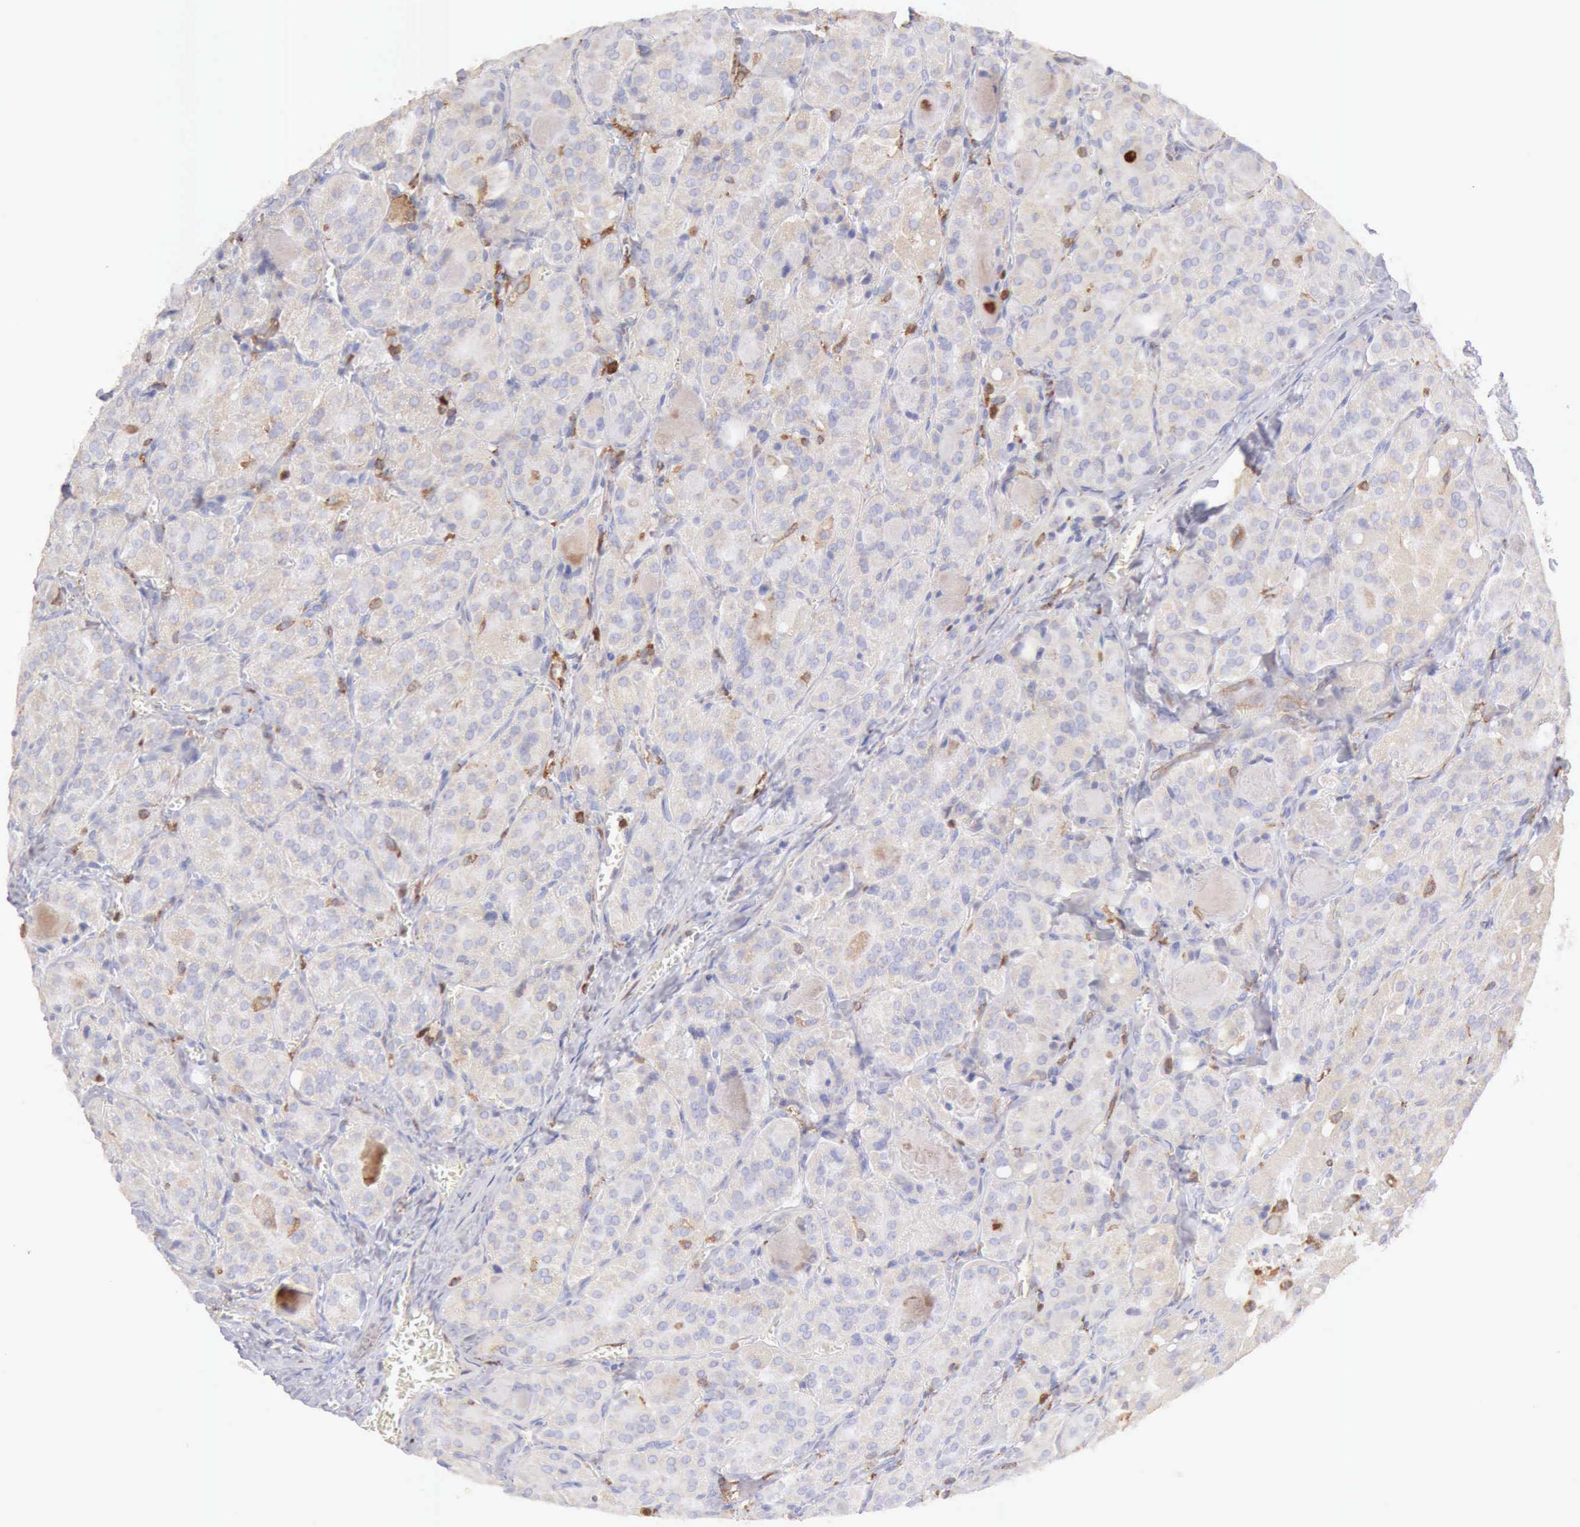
{"staining": {"intensity": "weak", "quantity": "25%-75%", "location": "cytoplasmic/membranous"}, "tissue": "thyroid cancer", "cell_type": "Tumor cells", "image_type": "cancer", "snomed": [{"axis": "morphology", "description": "Carcinoma, NOS"}, {"axis": "topography", "description": "Thyroid gland"}], "caption": "DAB (3,3'-diaminobenzidine) immunohistochemical staining of carcinoma (thyroid) demonstrates weak cytoplasmic/membranous protein positivity in about 25%-75% of tumor cells.", "gene": "ARHGAP4", "patient": {"sex": "male", "age": 76}}